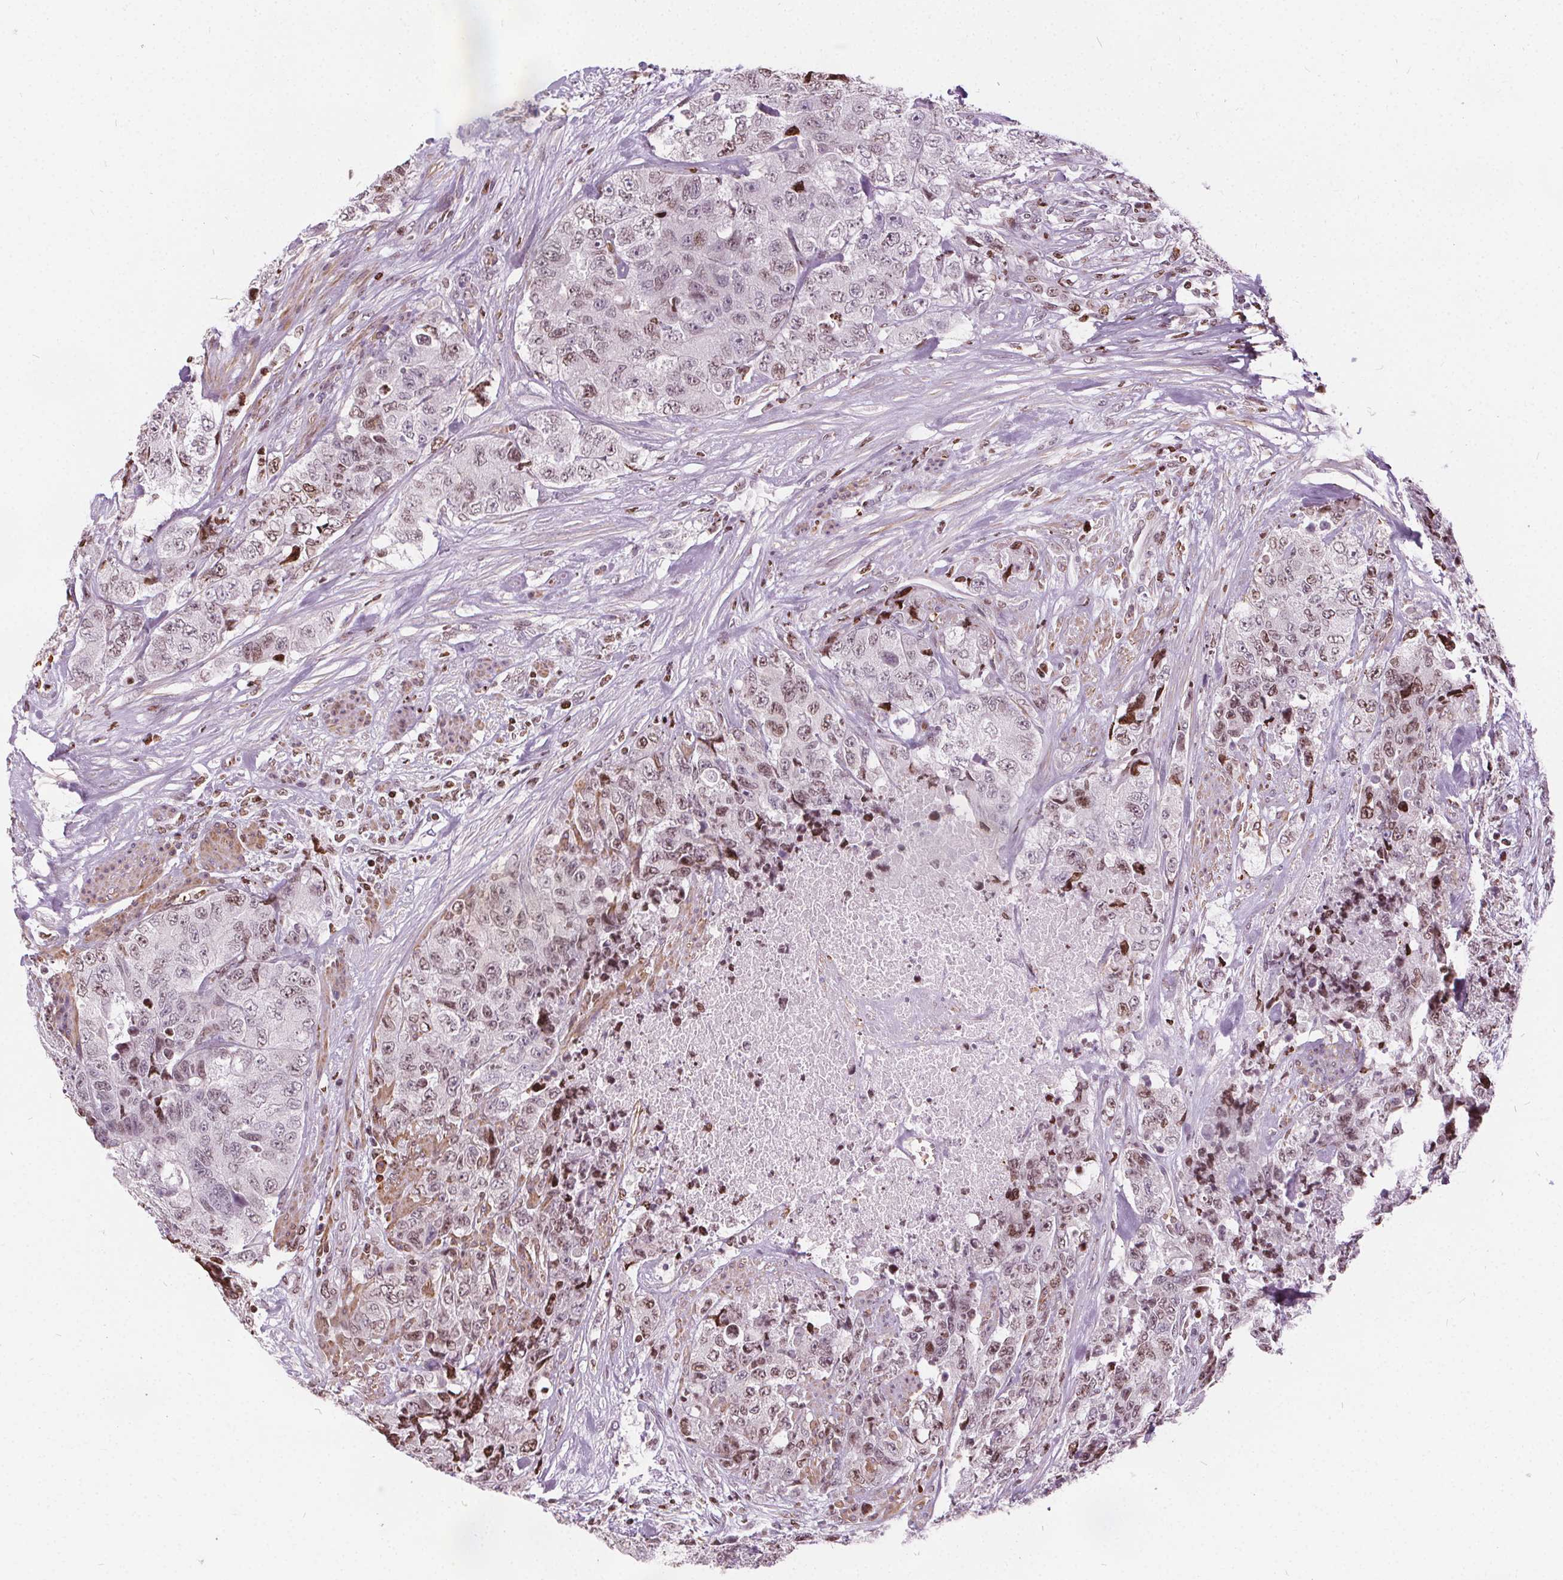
{"staining": {"intensity": "weak", "quantity": "25%-75%", "location": "nuclear"}, "tissue": "urothelial cancer", "cell_type": "Tumor cells", "image_type": "cancer", "snomed": [{"axis": "morphology", "description": "Urothelial carcinoma, High grade"}, {"axis": "topography", "description": "Urinary bladder"}], "caption": "DAB immunohistochemical staining of human urothelial carcinoma (high-grade) displays weak nuclear protein expression in approximately 25%-75% of tumor cells. Using DAB (3,3'-diaminobenzidine) (brown) and hematoxylin (blue) stains, captured at high magnification using brightfield microscopy.", "gene": "ISLR2", "patient": {"sex": "female", "age": 78}}